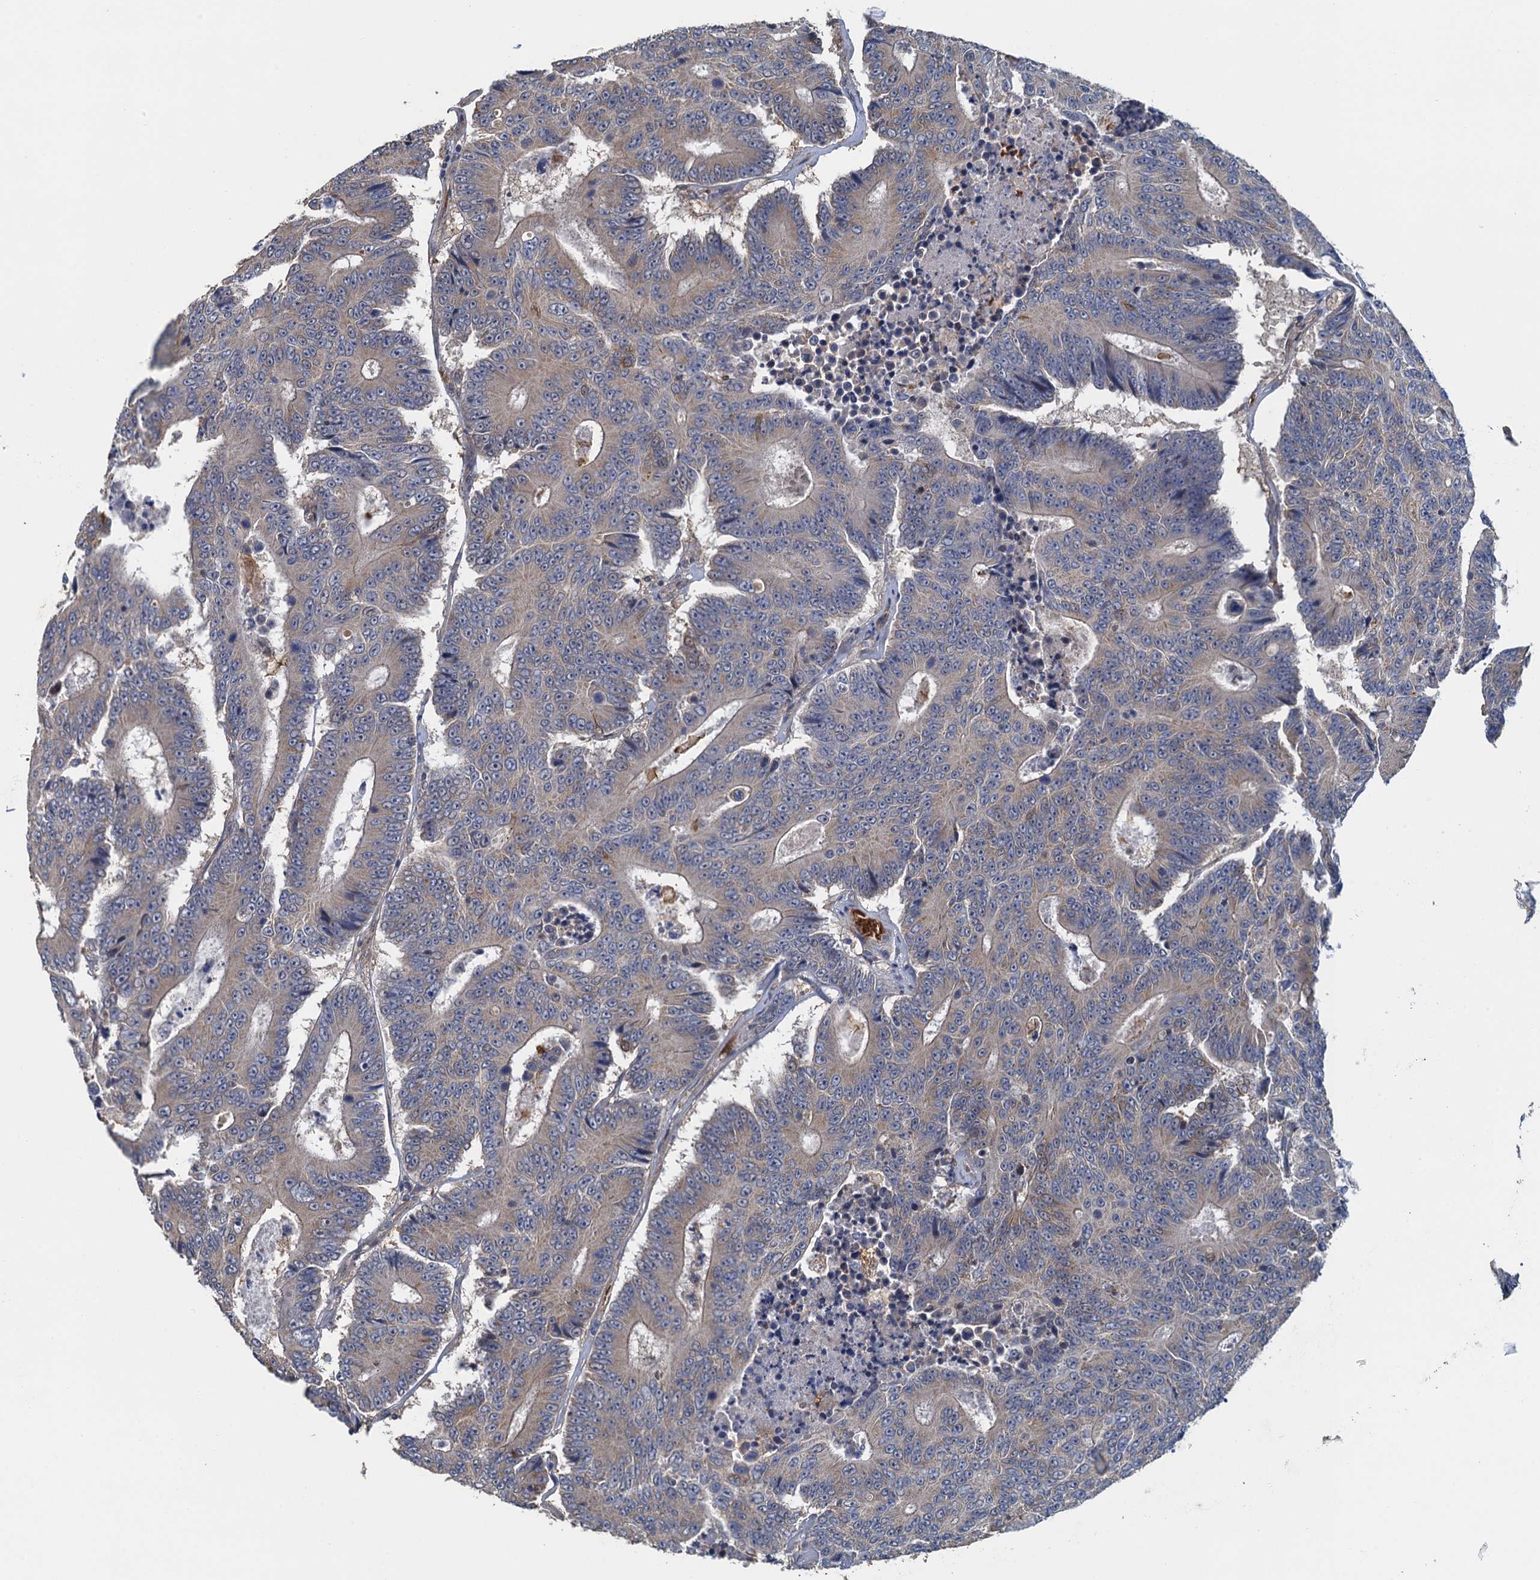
{"staining": {"intensity": "weak", "quantity": "25%-75%", "location": "cytoplasmic/membranous"}, "tissue": "colorectal cancer", "cell_type": "Tumor cells", "image_type": "cancer", "snomed": [{"axis": "morphology", "description": "Adenocarcinoma, NOS"}, {"axis": "topography", "description": "Colon"}], "caption": "Immunohistochemical staining of human colorectal cancer (adenocarcinoma) shows weak cytoplasmic/membranous protein positivity in about 25%-75% of tumor cells.", "gene": "RSAD2", "patient": {"sex": "male", "age": 83}}